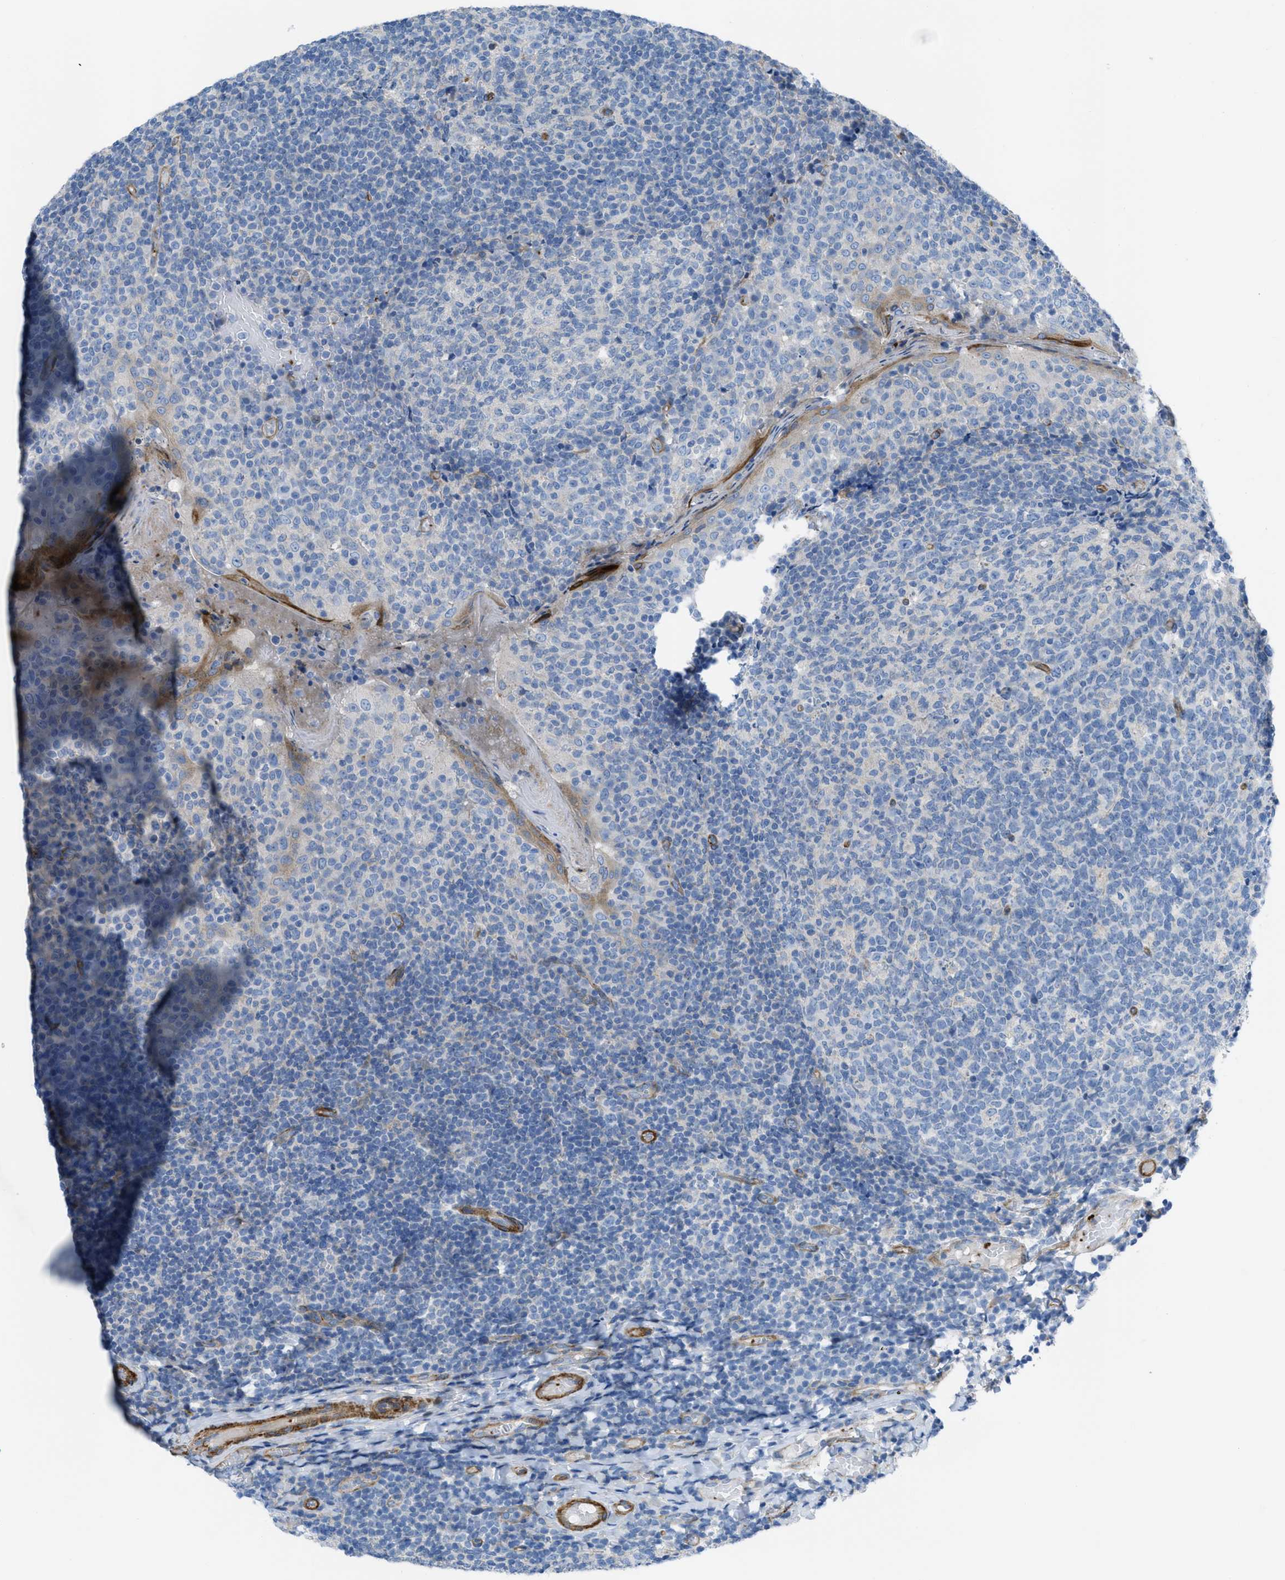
{"staining": {"intensity": "negative", "quantity": "none", "location": "none"}, "tissue": "tonsil", "cell_type": "Germinal center cells", "image_type": "normal", "snomed": [{"axis": "morphology", "description": "Normal tissue, NOS"}, {"axis": "topography", "description": "Tonsil"}], "caption": "Immunohistochemistry of benign tonsil shows no expression in germinal center cells.", "gene": "KCNH7", "patient": {"sex": "female", "age": 19}}